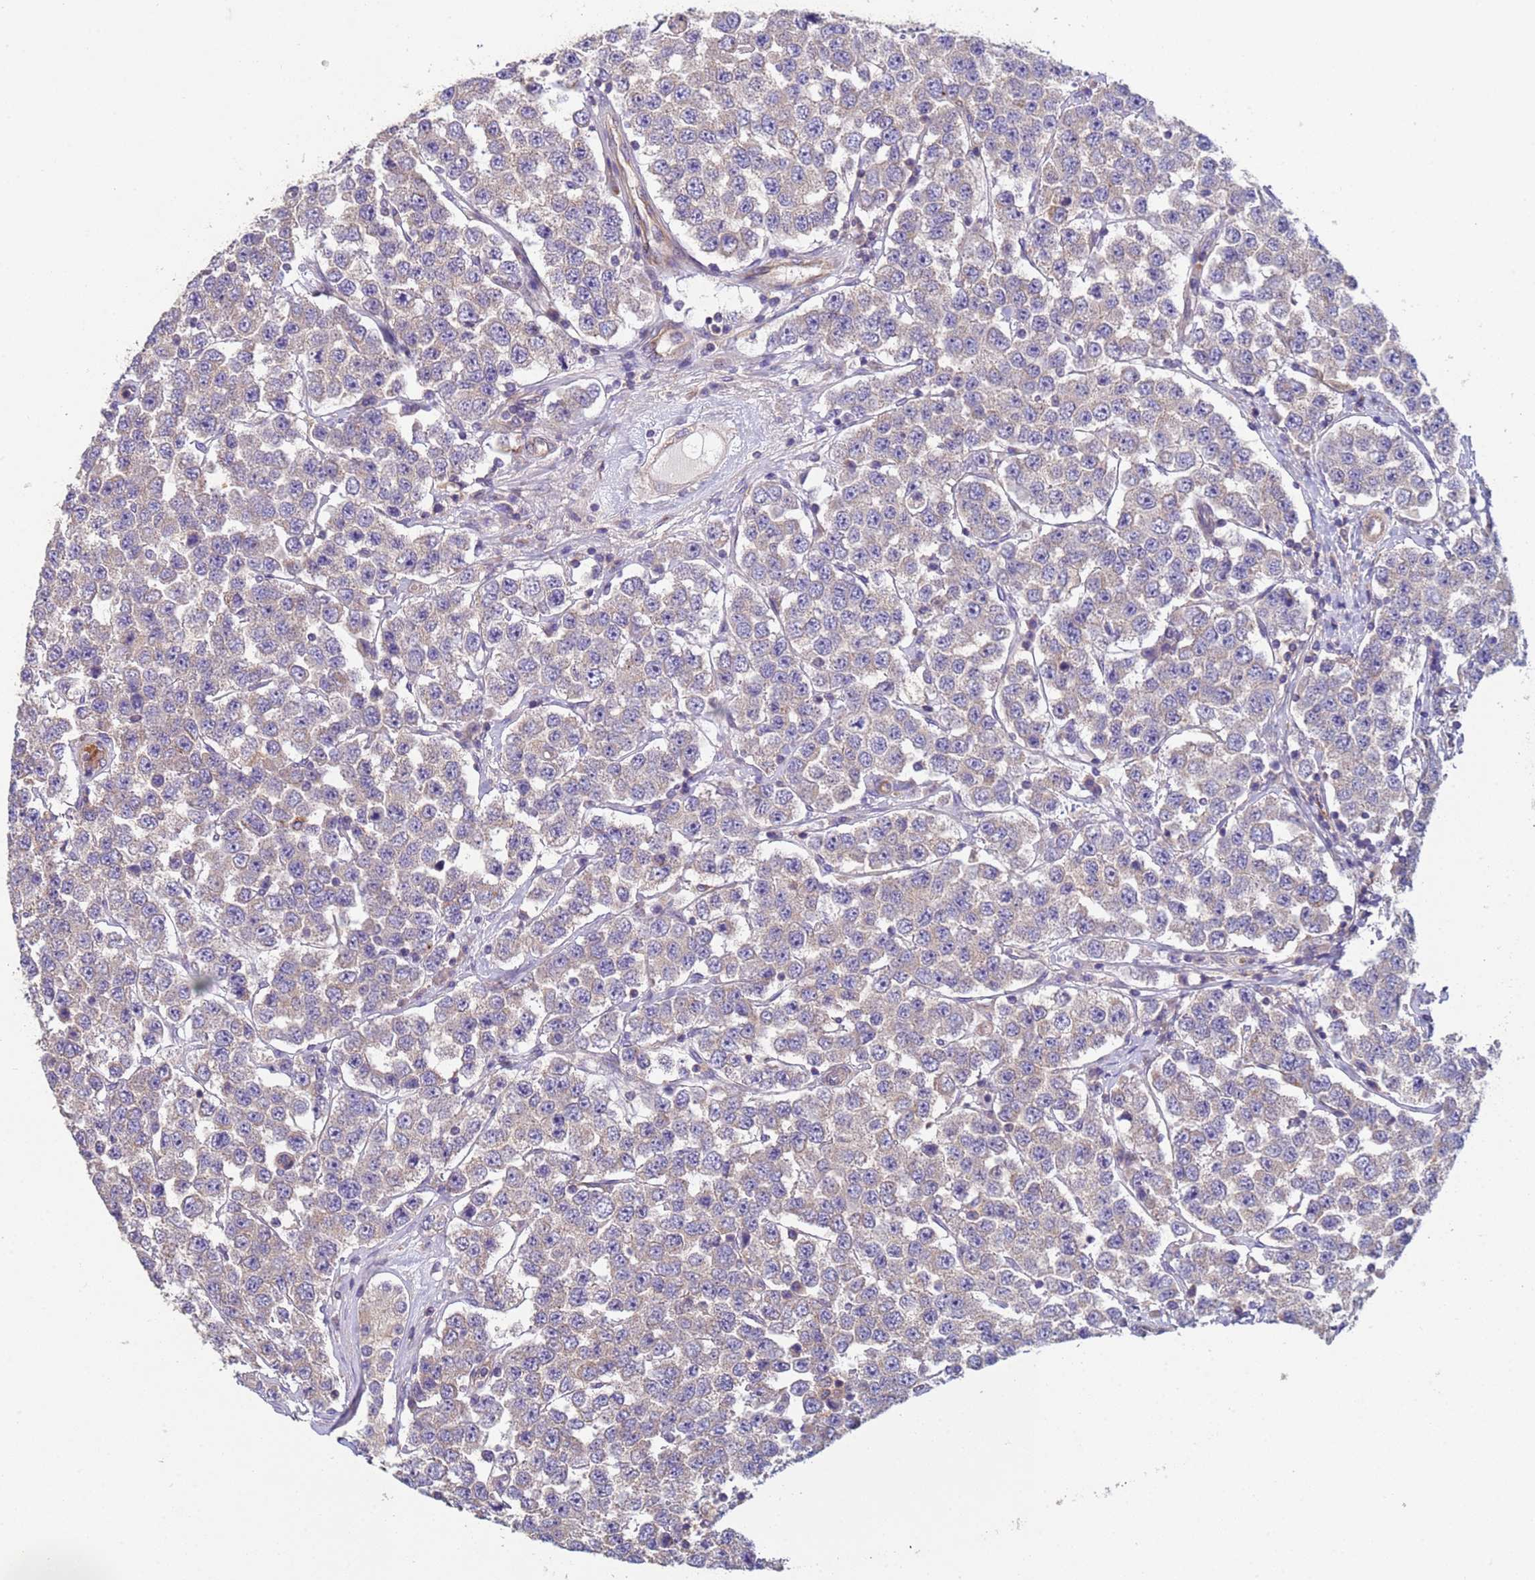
{"staining": {"intensity": "negative", "quantity": "none", "location": "none"}, "tissue": "testis cancer", "cell_type": "Tumor cells", "image_type": "cancer", "snomed": [{"axis": "morphology", "description": "Seminoma, NOS"}, {"axis": "topography", "description": "Testis"}], "caption": "Immunohistochemistry histopathology image of human testis cancer stained for a protein (brown), which reveals no positivity in tumor cells.", "gene": "RAB10", "patient": {"sex": "male", "age": 28}}